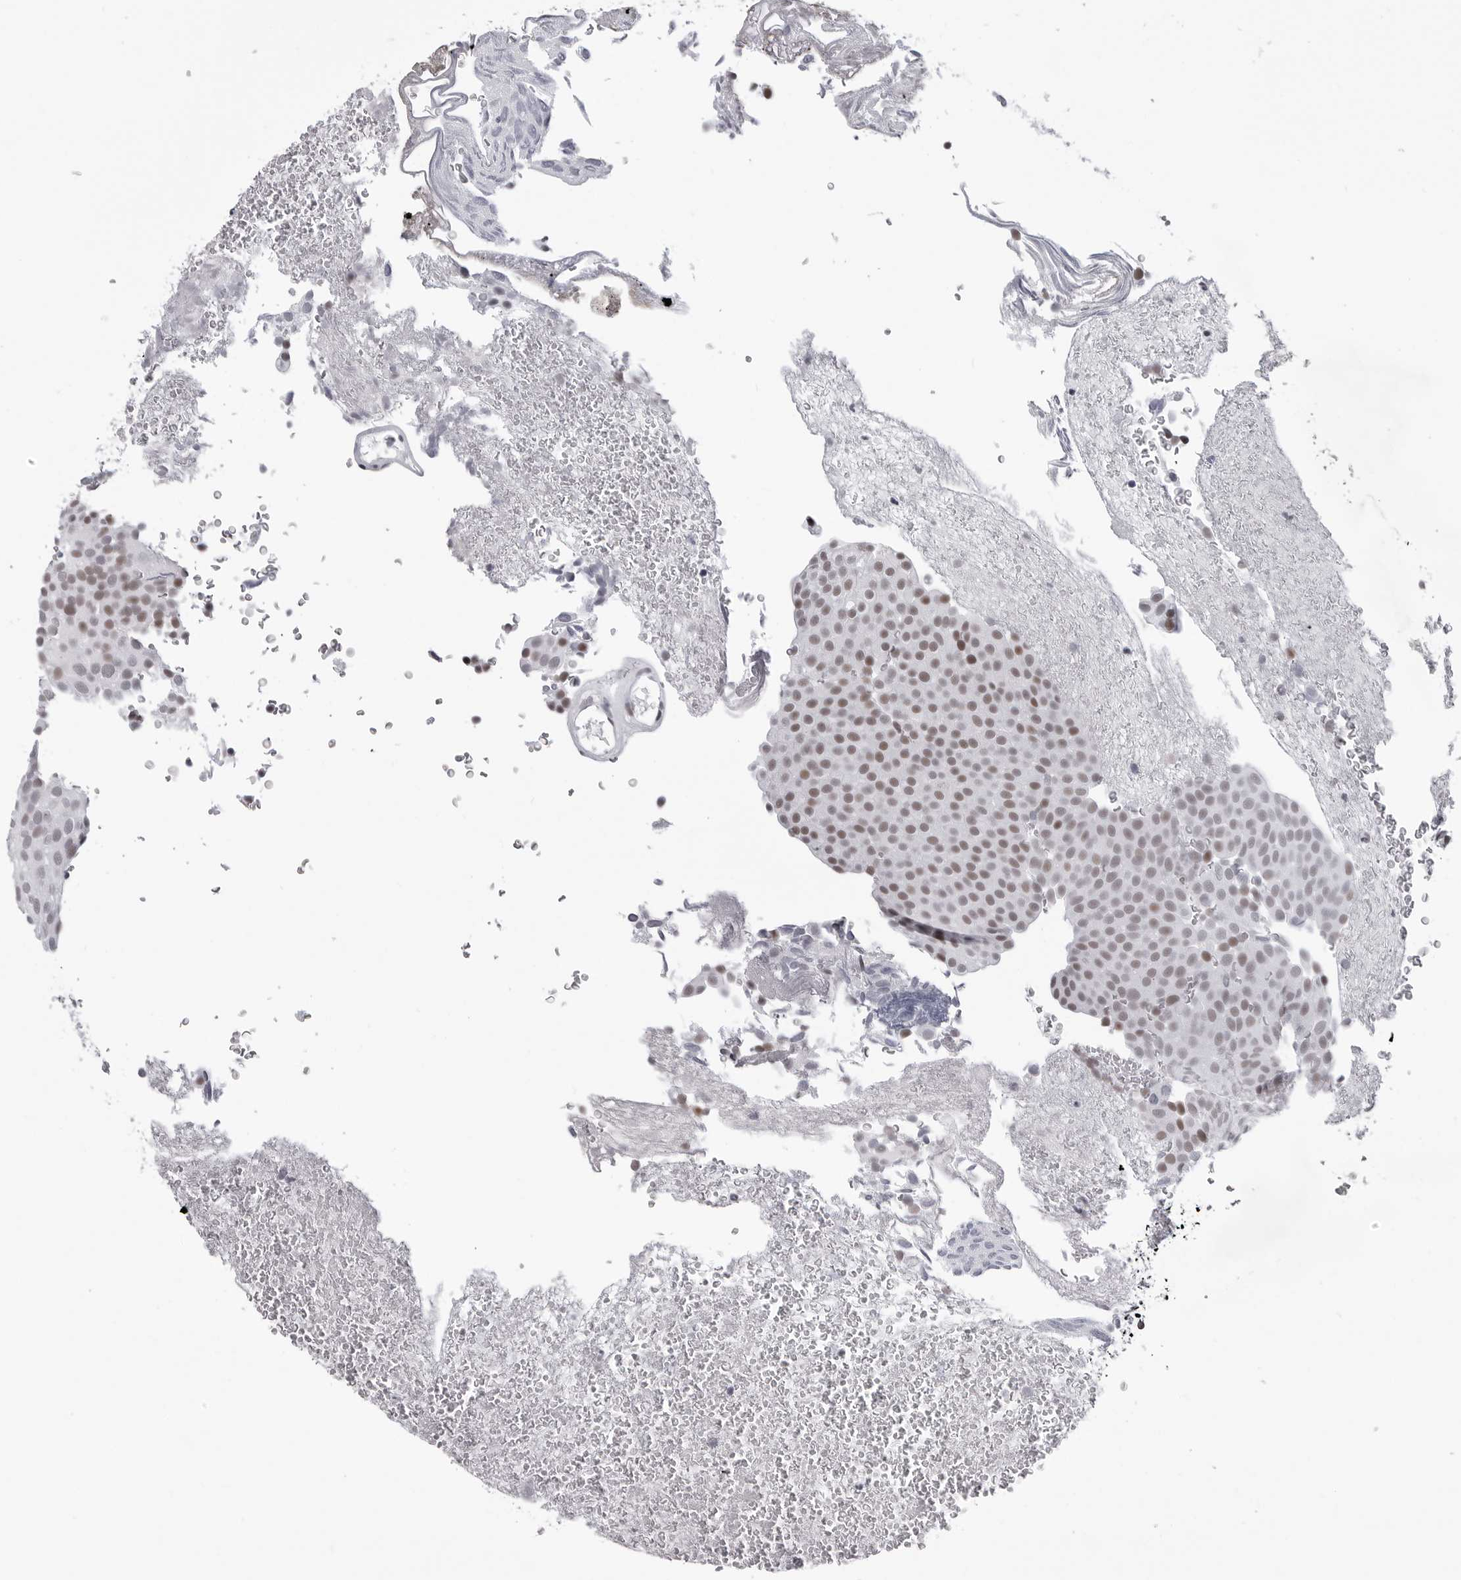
{"staining": {"intensity": "moderate", "quantity": "25%-75%", "location": "nuclear"}, "tissue": "urothelial cancer", "cell_type": "Tumor cells", "image_type": "cancer", "snomed": [{"axis": "morphology", "description": "Urothelial carcinoma, Low grade"}, {"axis": "topography", "description": "Urinary bladder"}], "caption": "Urothelial cancer stained with DAB immunohistochemistry reveals medium levels of moderate nuclear staining in approximately 25%-75% of tumor cells.", "gene": "SF3B4", "patient": {"sex": "male", "age": 78}}